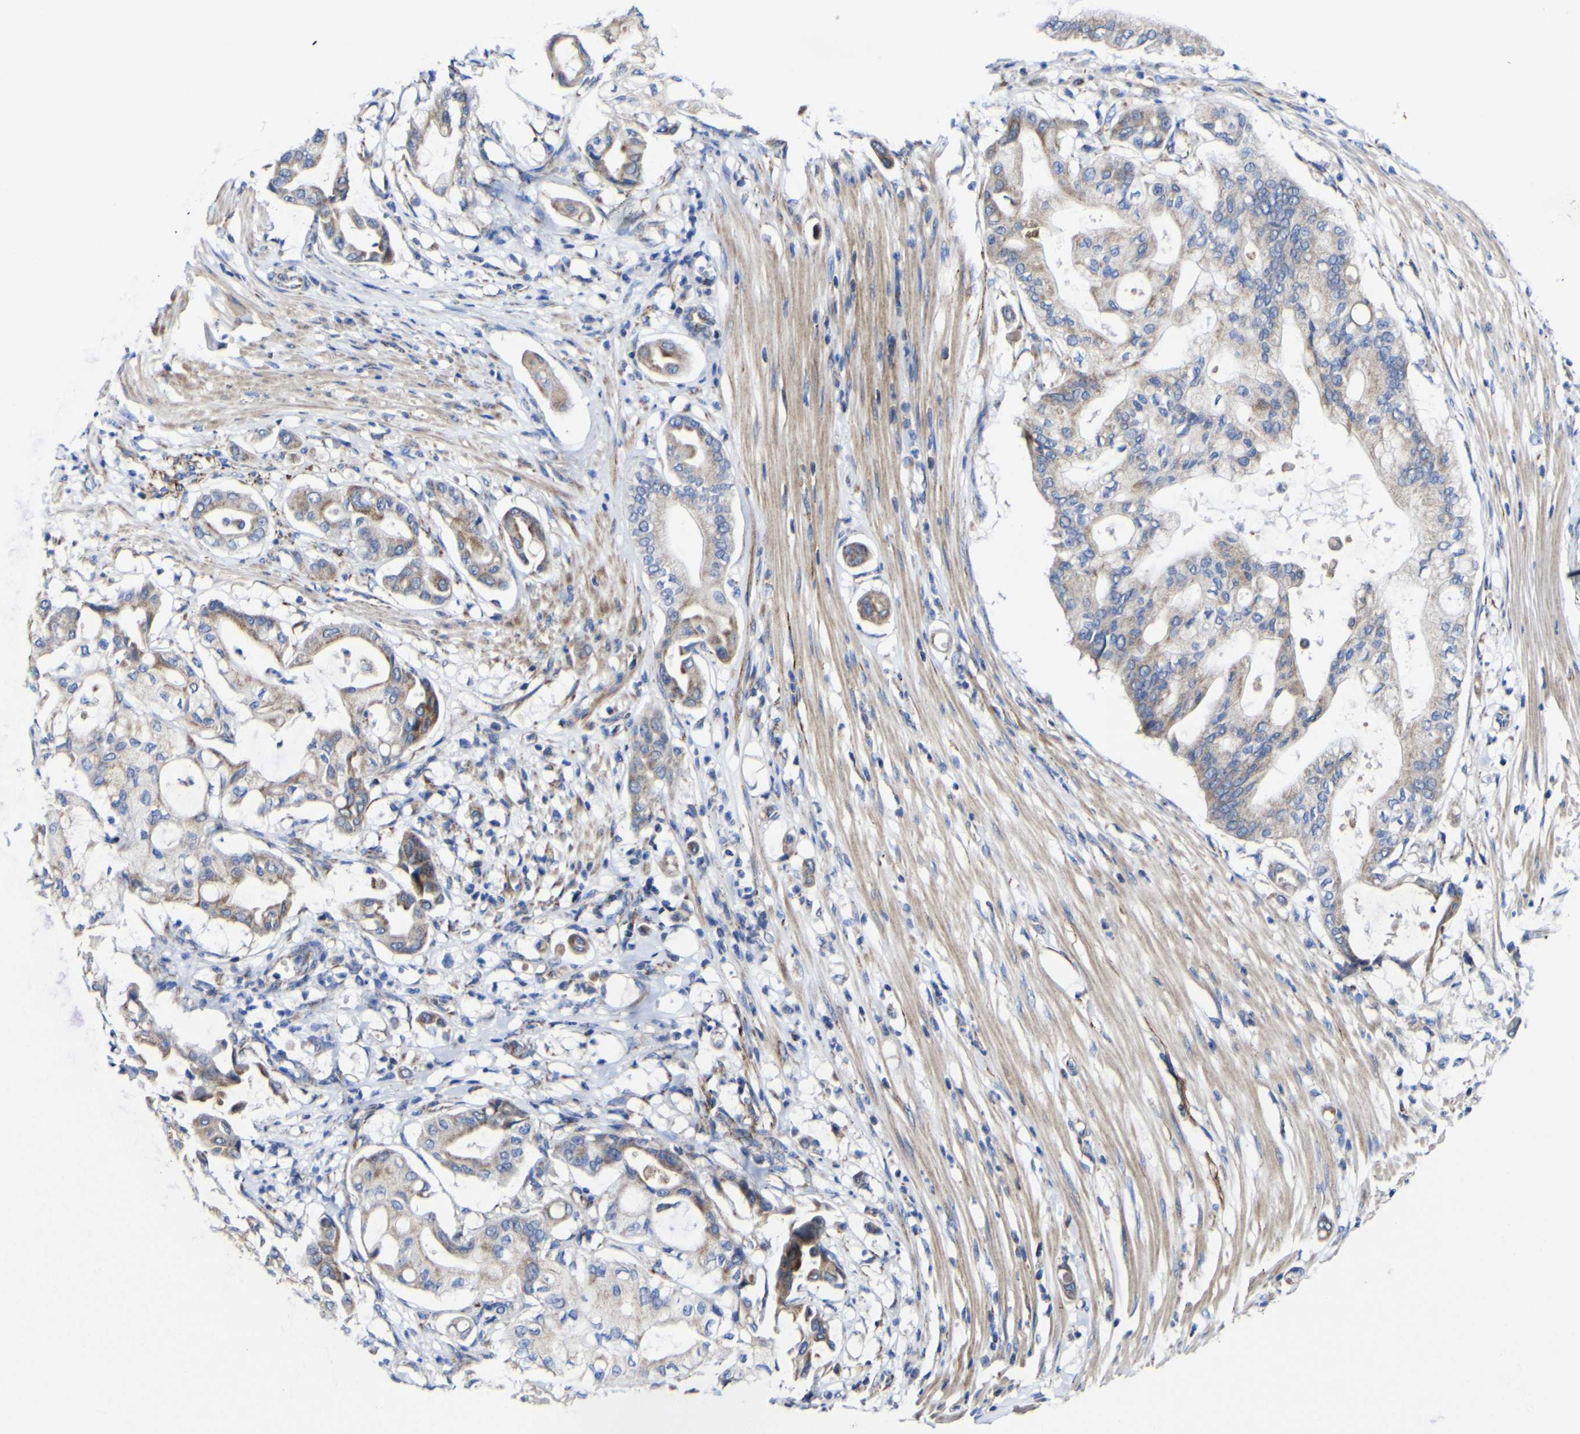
{"staining": {"intensity": "moderate", "quantity": ">75%", "location": "cytoplasmic/membranous"}, "tissue": "pancreatic cancer", "cell_type": "Tumor cells", "image_type": "cancer", "snomed": [{"axis": "morphology", "description": "Adenocarcinoma, NOS"}, {"axis": "morphology", "description": "Adenocarcinoma, metastatic, NOS"}, {"axis": "topography", "description": "Lymph node"}, {"axis": "topography", "description": "Pancreas"}, {"axis": "topography", "description": "Duodenum"}], "caption": "Immunohistochemistry of human pancreatic cancer (adenocarcinoma) exhibits medium levels of moderate cytoplasmic/membranous positivity in approximately >75% of tumor cells.", "gene": "CCDC90B", "patient": {"sex": "female", "age": 64}}